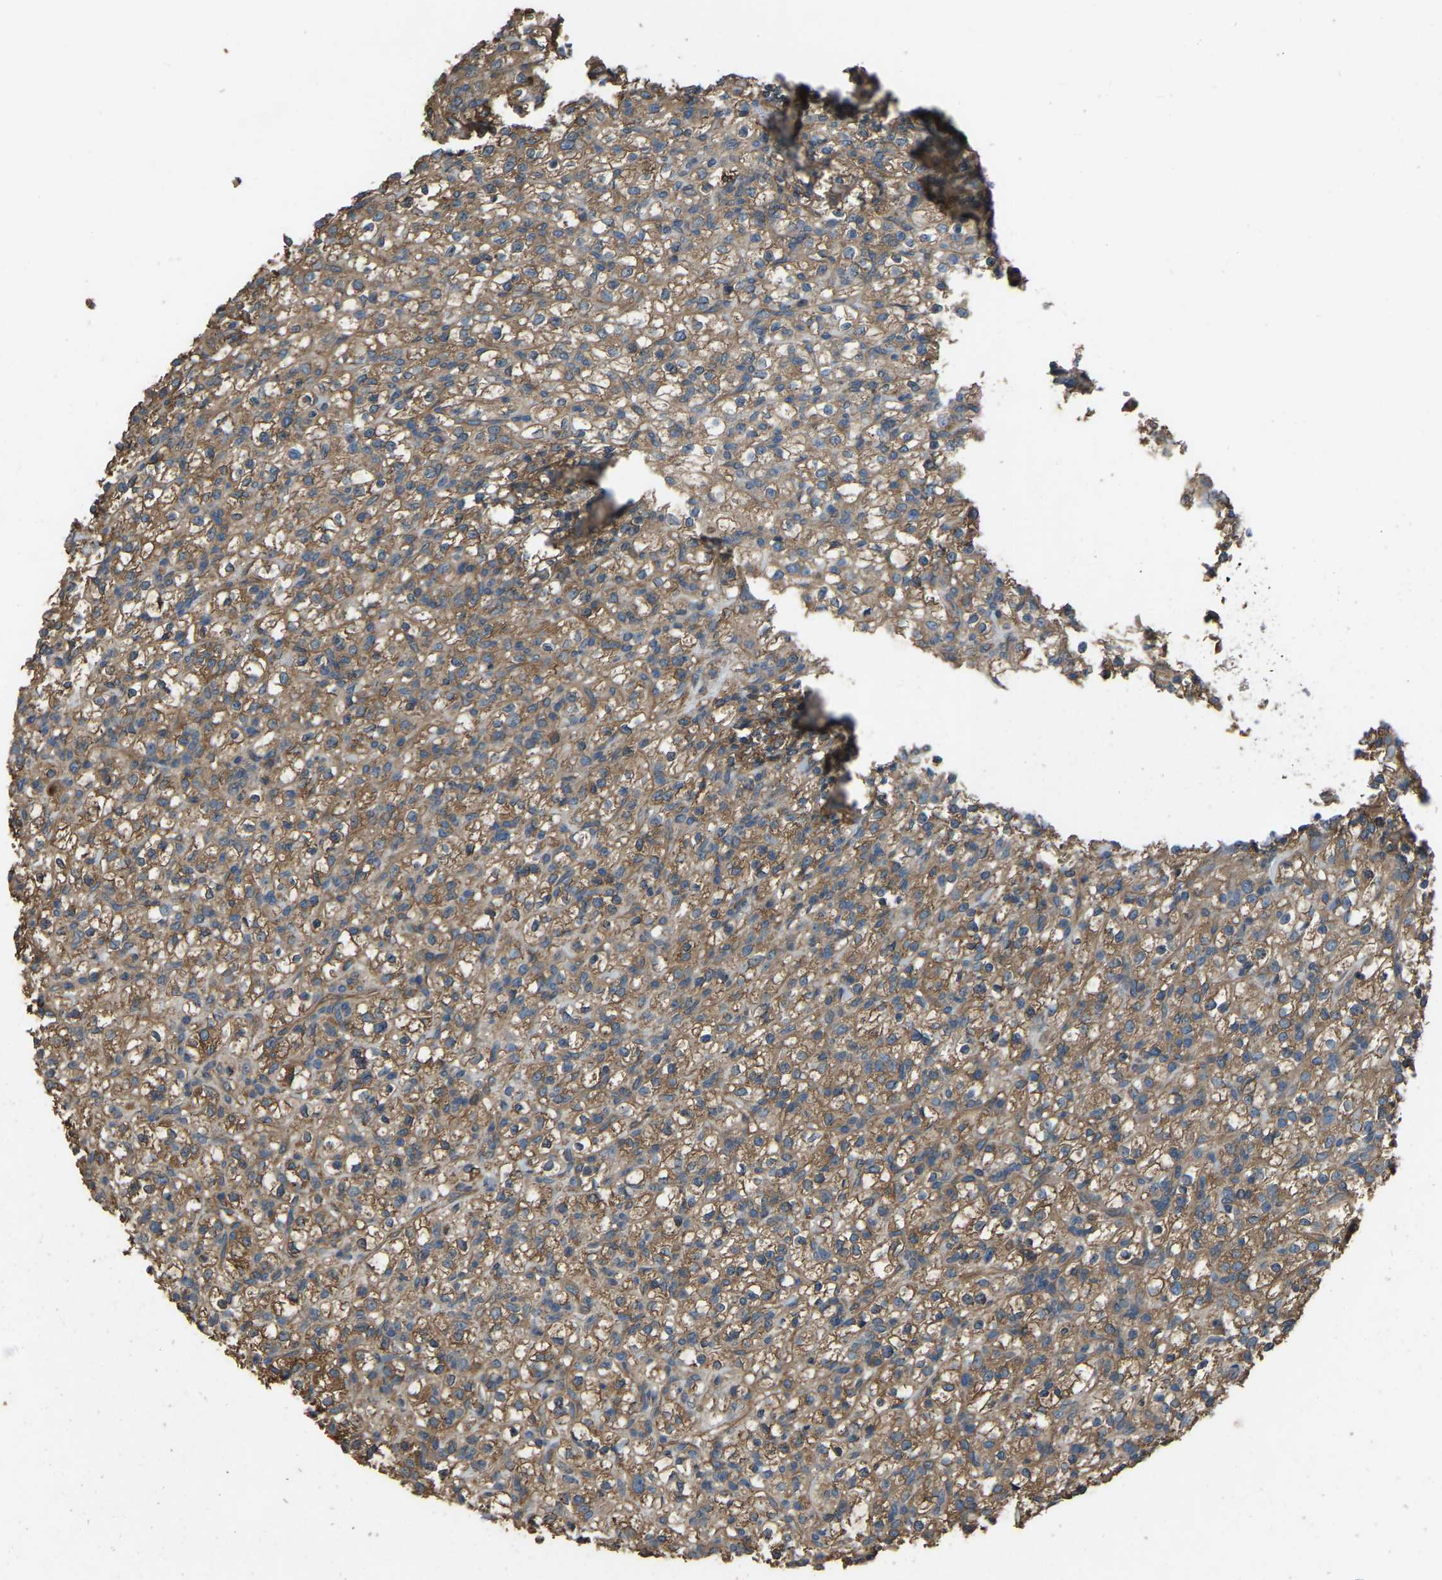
{"staining": {"intensity": "moderate", "quantity": ">75%", "location": "cytoplasmic/membranous"}, "tissue": "renal cancer", "cell_type": "Tumor cells", "image_type": "cancer", "snomed": [{"axis": "morphology", "description": "Normal tissue, NOS"}, {"axis": "morphology", "description": "Adenocarcinoma, NOS"}, {"axis": "topography", "description": "Kidney"}], "caption": "Approximately >75% of tumor cells in renal cancer display moderate cytoplasmic/membranous protein positivity as visualized by brown immunohistochemical staining.", "gene": "SLC4A2", "patient": {"sex": "female", "age": 72}}